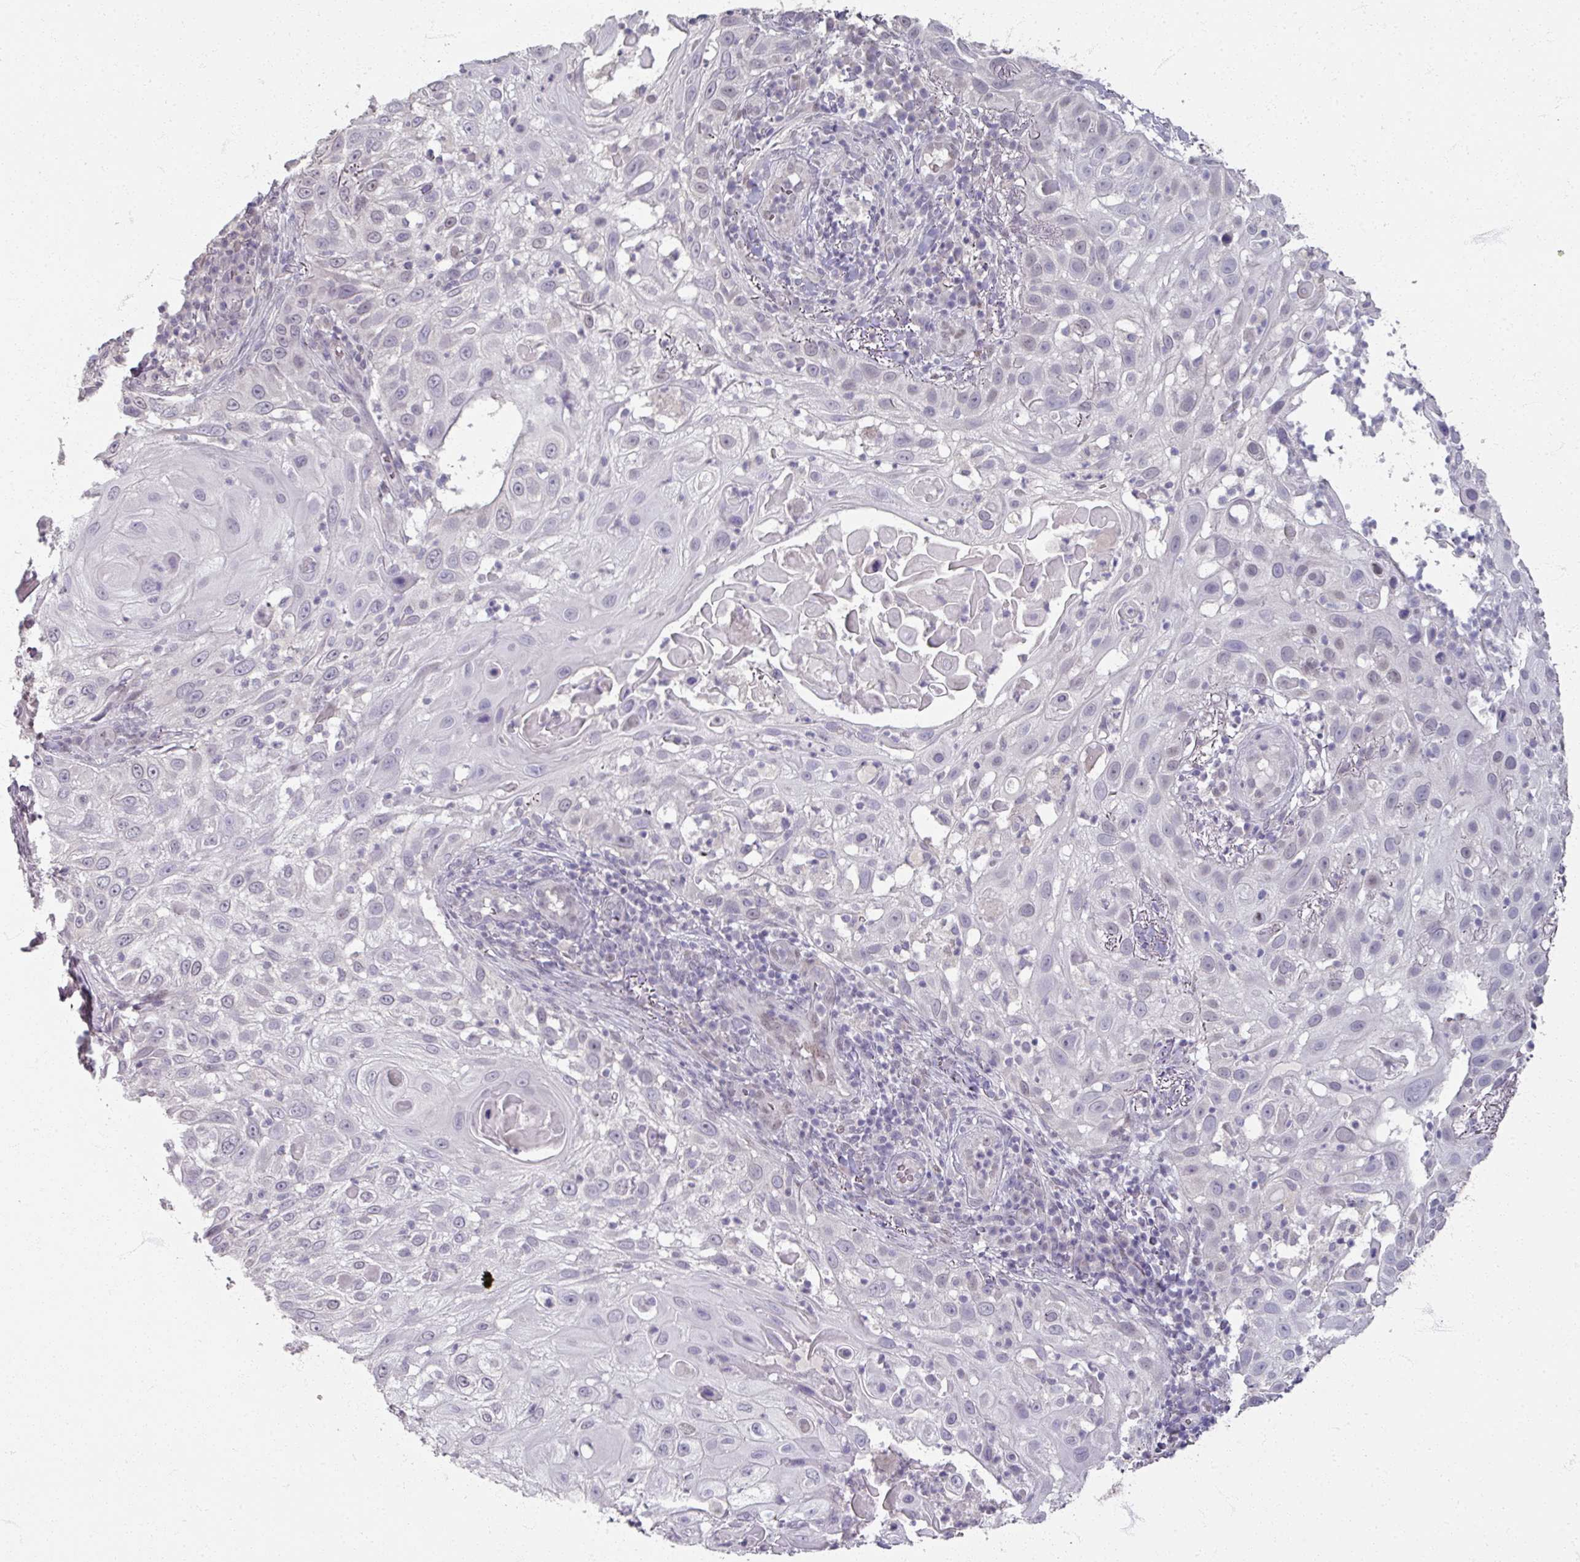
{"staining": {"intensity": "negative", "quantity": "none", "location": "none"}, "tissue": "skin cancer", "cell_type": "Tumor cells", "image_type": "cancer", "snomed": [{"axis": "morphology", "description": "Squamous cell carcinoma, NOS"}, {"axis": "topography", "description": "Skin"}], "caption": "This is an immunohistochemistry (IHC) photomicrograph of skin cancer (squamous cell carcinoma). There is no expression in tumor cells.", "gene": "SOX11", "patient": {"sex": "female", "age": 44}}